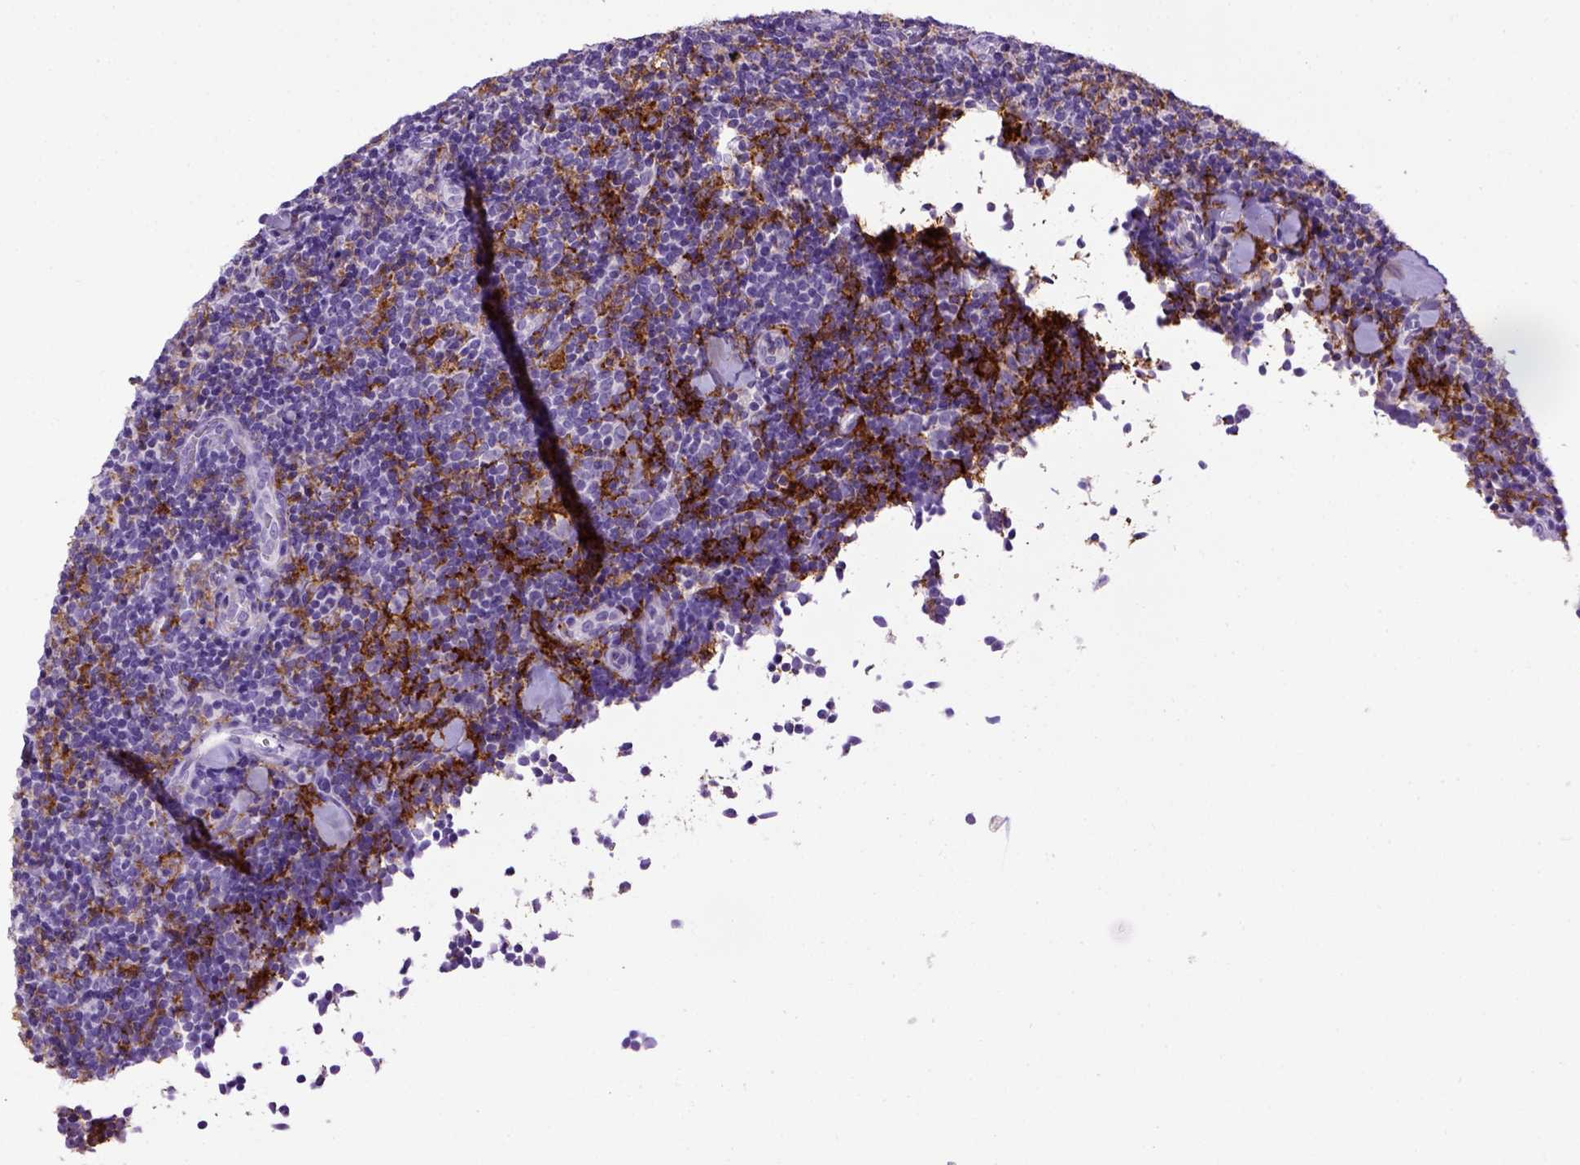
{"staining": {"intensity": "negative", "quantity": "none", "location": "none"}, "tissue": "lymphoma", "cell_type": "Tumor cells", "image_type": "cancer", "snomed": [{"axis": "morphology", "description": "Malignant lymphoma, non-Hodgkin's type, Low grade"}, {"axis": "topography", "description": "Lymph node"}], "caption": "Immunohistochemistry (IHC) micrograph of lymphoma stained for a protein (brown), which displays no expression in tumor cells. (DAB immunohistochemistry (IHC) visualized using brightfield microscopy, high magnification).", "gene": "ITGAX", "patient": {"sex": "female", "age": 56}}